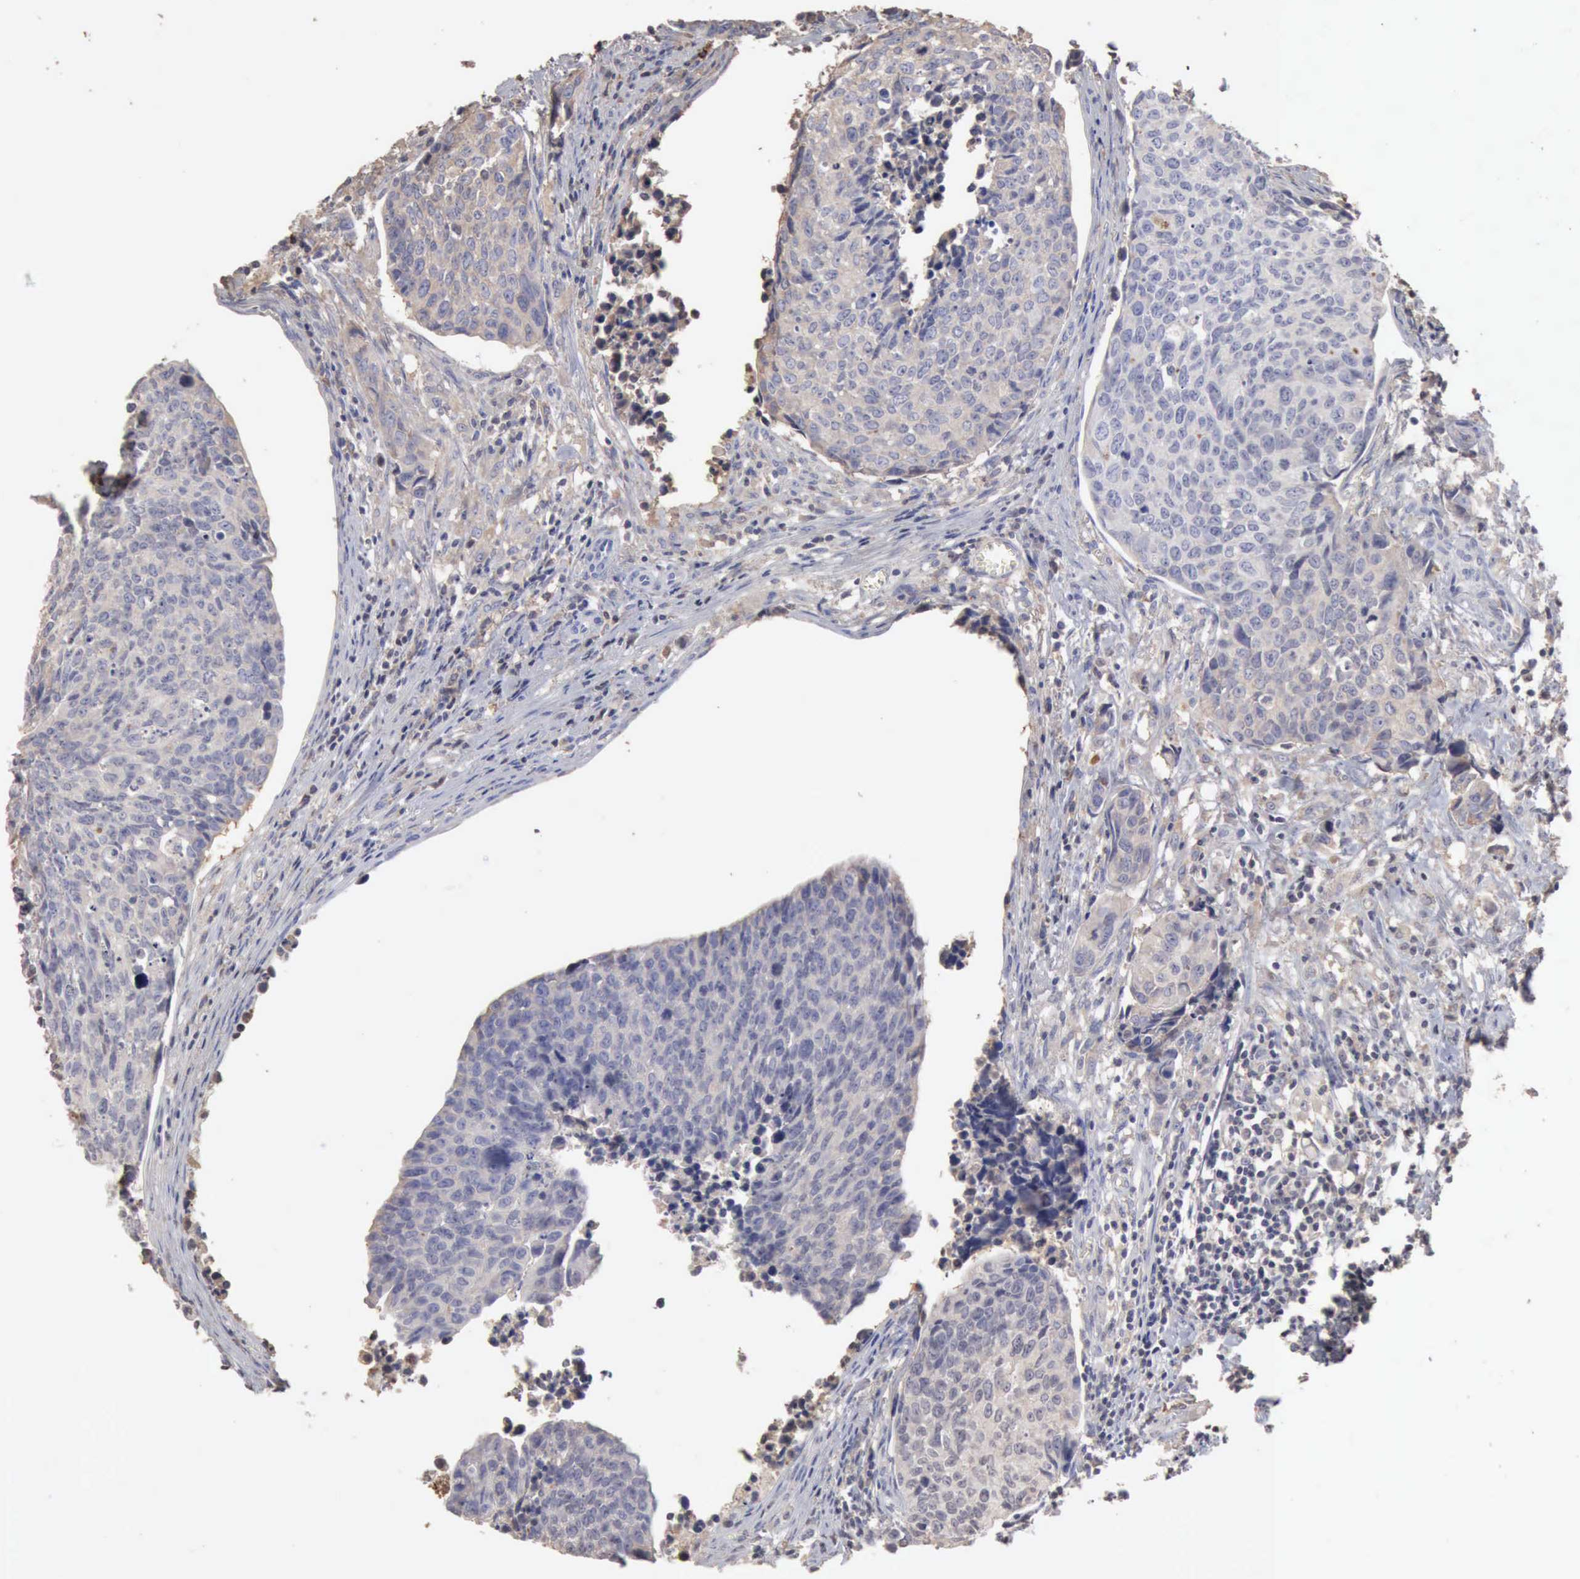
{"staining": {"intensity": "negative", "quantity": "none", "location": "none"}, "tissue": "urothelial cancer", "cell_type": "Tumor cells", "image_type": "cancer", "snomed": [{"axis": "morphology", "description": "Urothelial carcinoma, High grade"}, {"axis": "topography", "description": "Urinary bladder"}], "caption": "High magnification brightfield microscopy of high-grade urothelial carcinoma stained with DAB (brown) and counterstained with hematoxylin (blue): tumor cells show no significant expression.", "gene": "SERPINA1", "patient": {"sex": "male", "age": 81}}